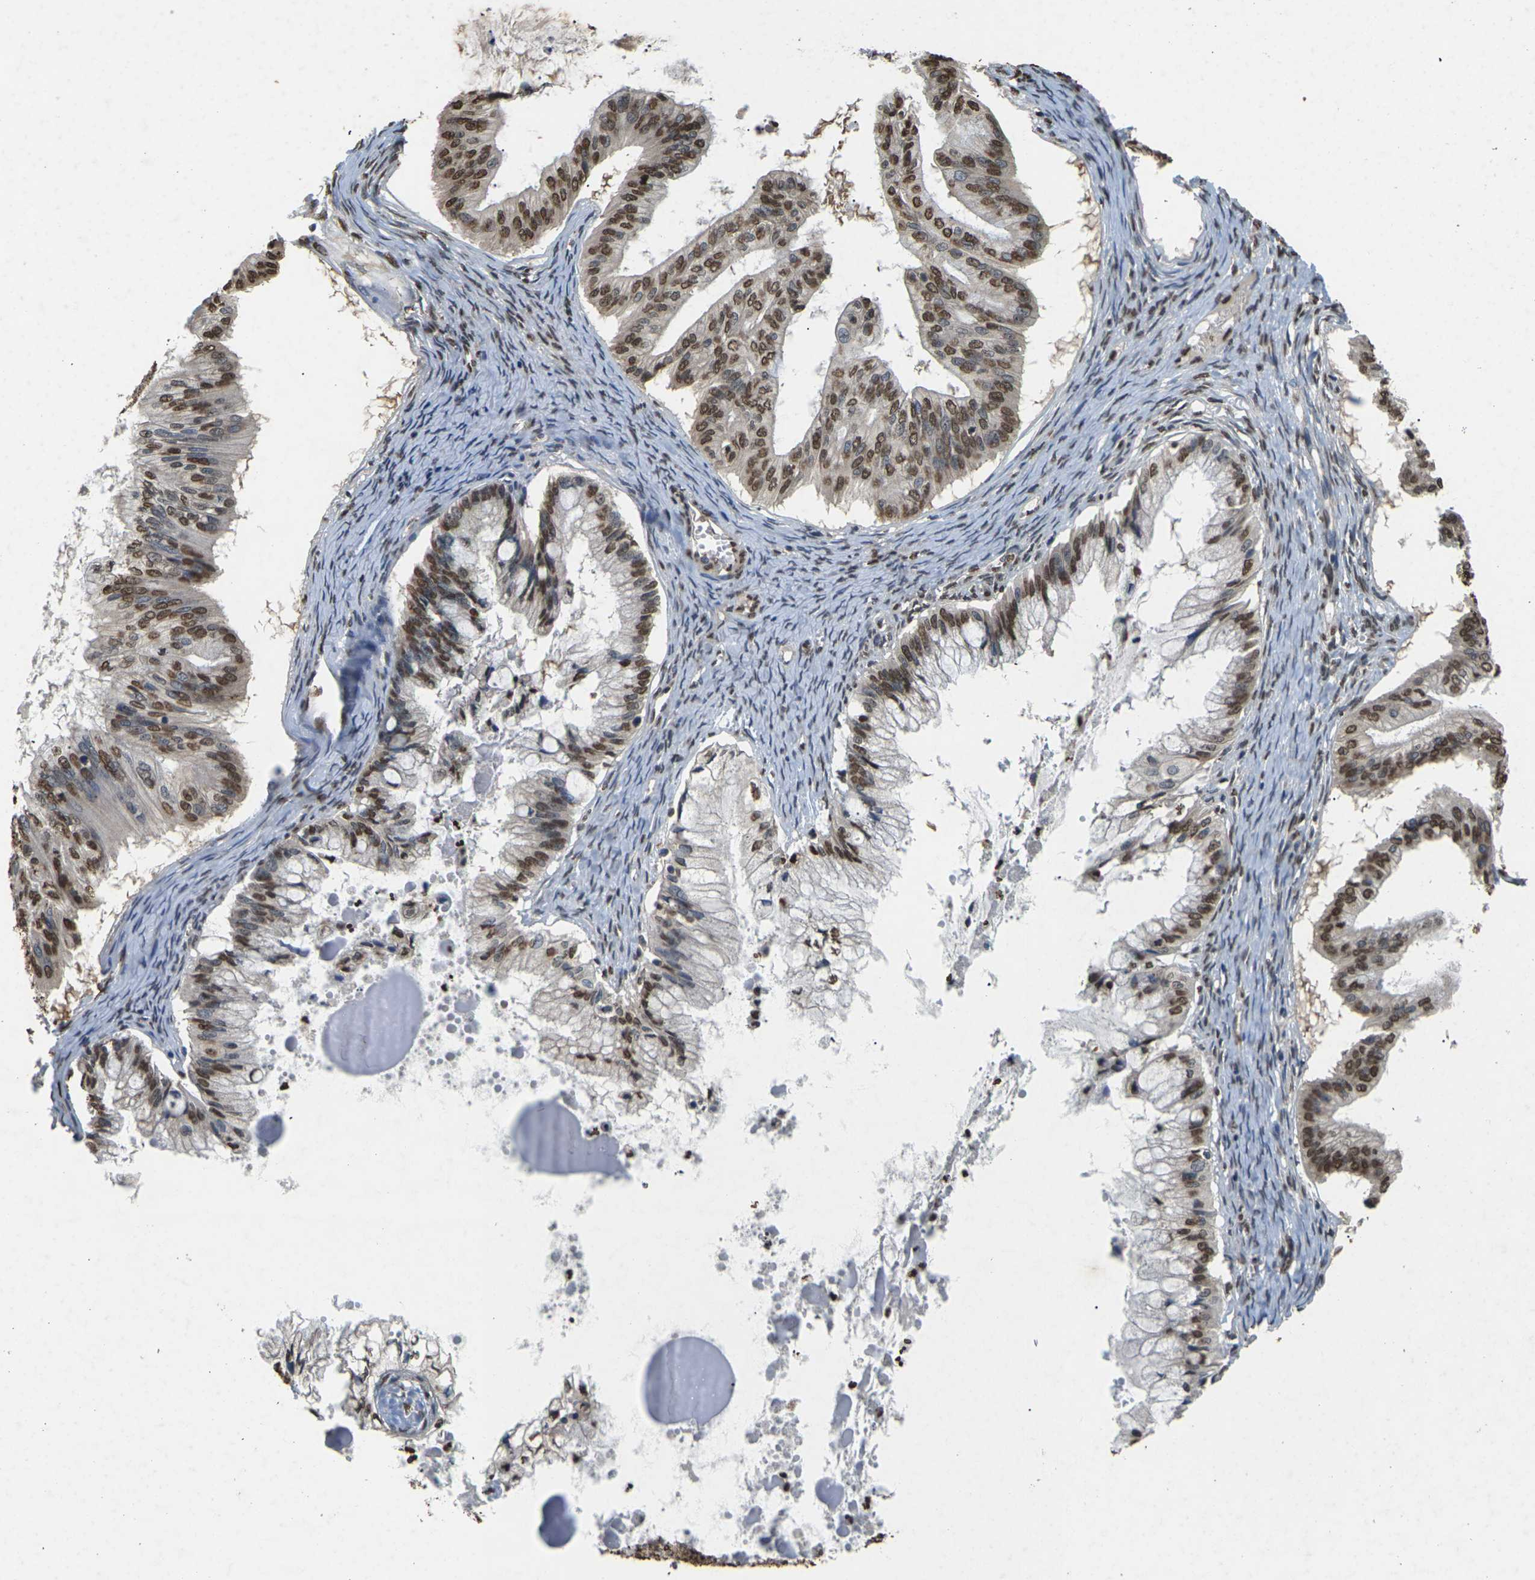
{"staining": {"intensity": "strong", "quantity": ">75%", "location": "nuclear"}, "tissue": "ovarian cancer", "cell_type": "Tumor cells", "image_type": "cancer", "snomed": [{"axis": "morphology", "description": "Cystadenocarcinoma, mucinous, NOS"}, {"axis": "topography", "description": "Ovary"}], "caption": "Strong nuclear protein expression is appreciated in approximately >75% of tumor cells in mucinous cystadenocarcinoma (ovarian).", "gene": "EMSY", "patient": {"sex": "female", "age": 57}}